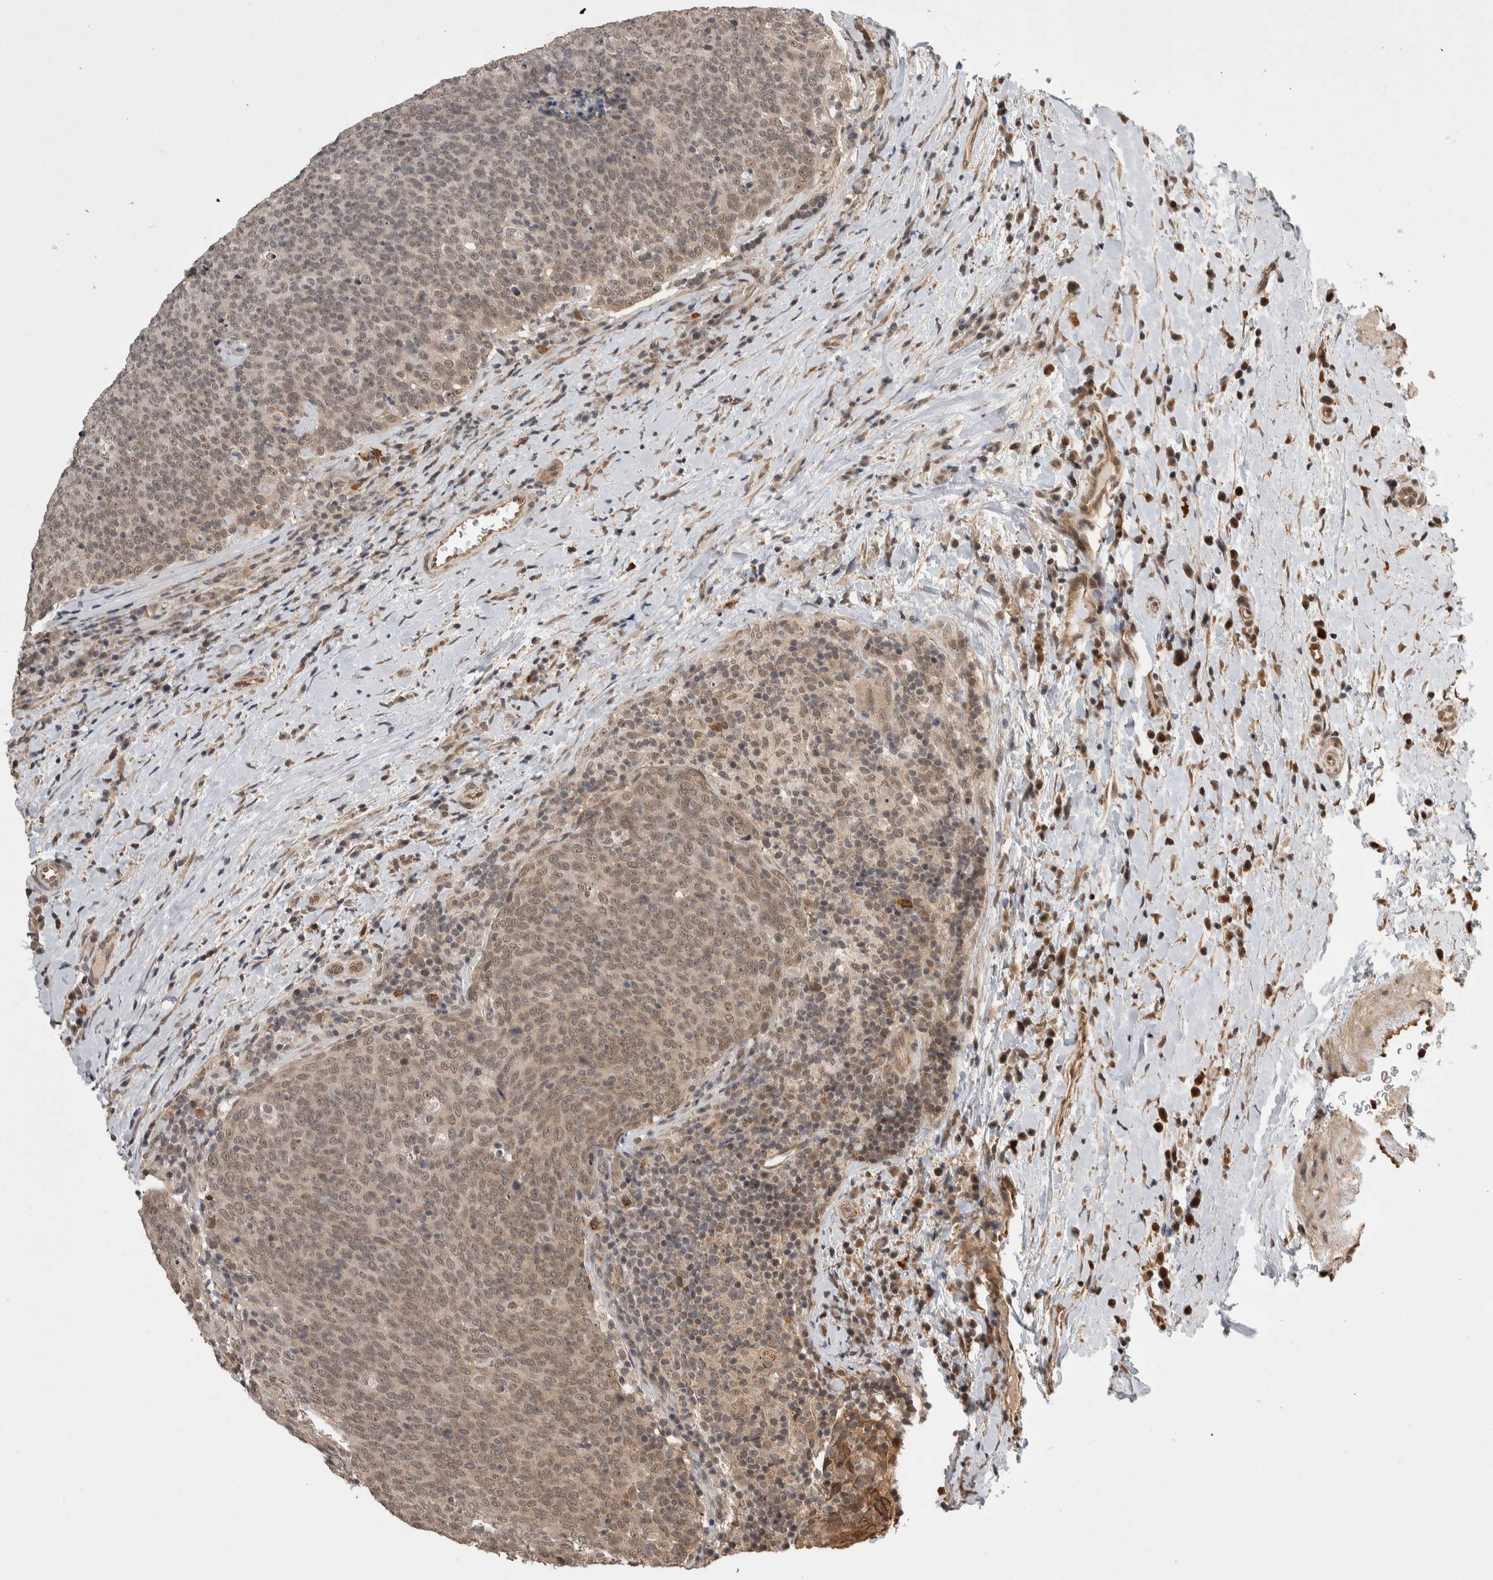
{"staining": {"intensity": "weak", "quantity": ">75%", "location": "nuclear"}, "tissue": "head and neck cancer", "cell_type": "Tumor cells", "image_type": "cancer", "snomed": [{"axis": "morphology", "description": "Squamous cell carcinoma, NOS"}, {"axis": "morphology", "description": "Squamous cell carcinoma, metastatic, NOS"}, {"axis": "topography", "description": "Lymph node"}, {"axis": "topography", "description": "Head-Neck"}], "caption": "Head and neck cancer (squamous cell carcinoma) stained for a protein (brown) reveals weak nuclear positive expression in approximately >75% of tumor cells.", "gene": "ZNF592", "patient": {"sex": "male", "age": 62}}